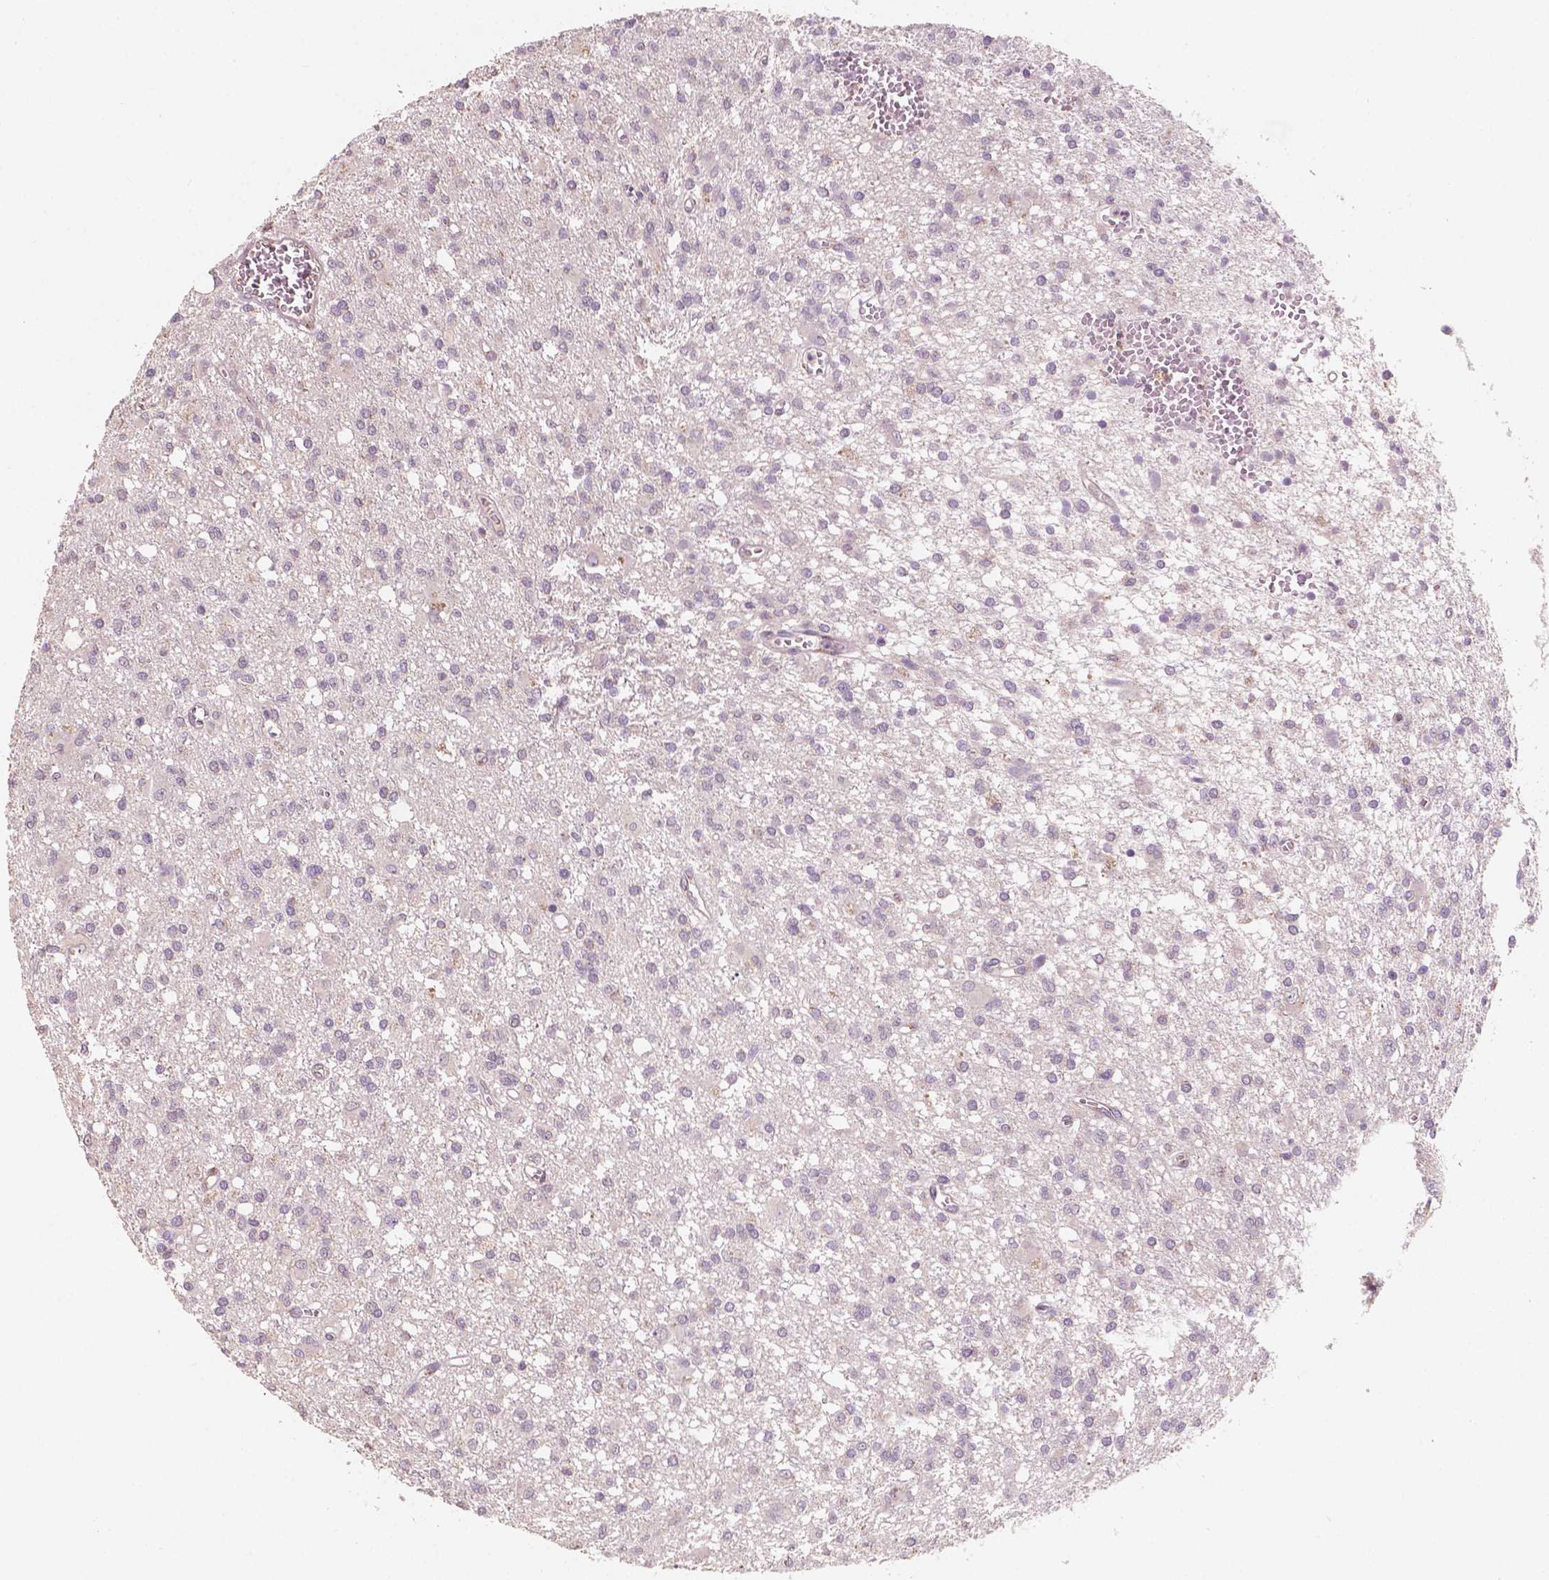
{"staining": {"intensity": "negative", "quantity": "none", "location": "none"}, "tissue": "glioma", "cell_type": "Tumor cells", "image_type": "cancer", "snomed": [{"axis": "morphology", "description": "Glioma, malignant, Low grade"}, {"axis": "topography", "description": "Brain"}], "caption": "The histopathology image demonstrates no staining of tumor cells in glioma.", "gene": "CHPT1", "patient": {"sex": "male", "age": 64}}